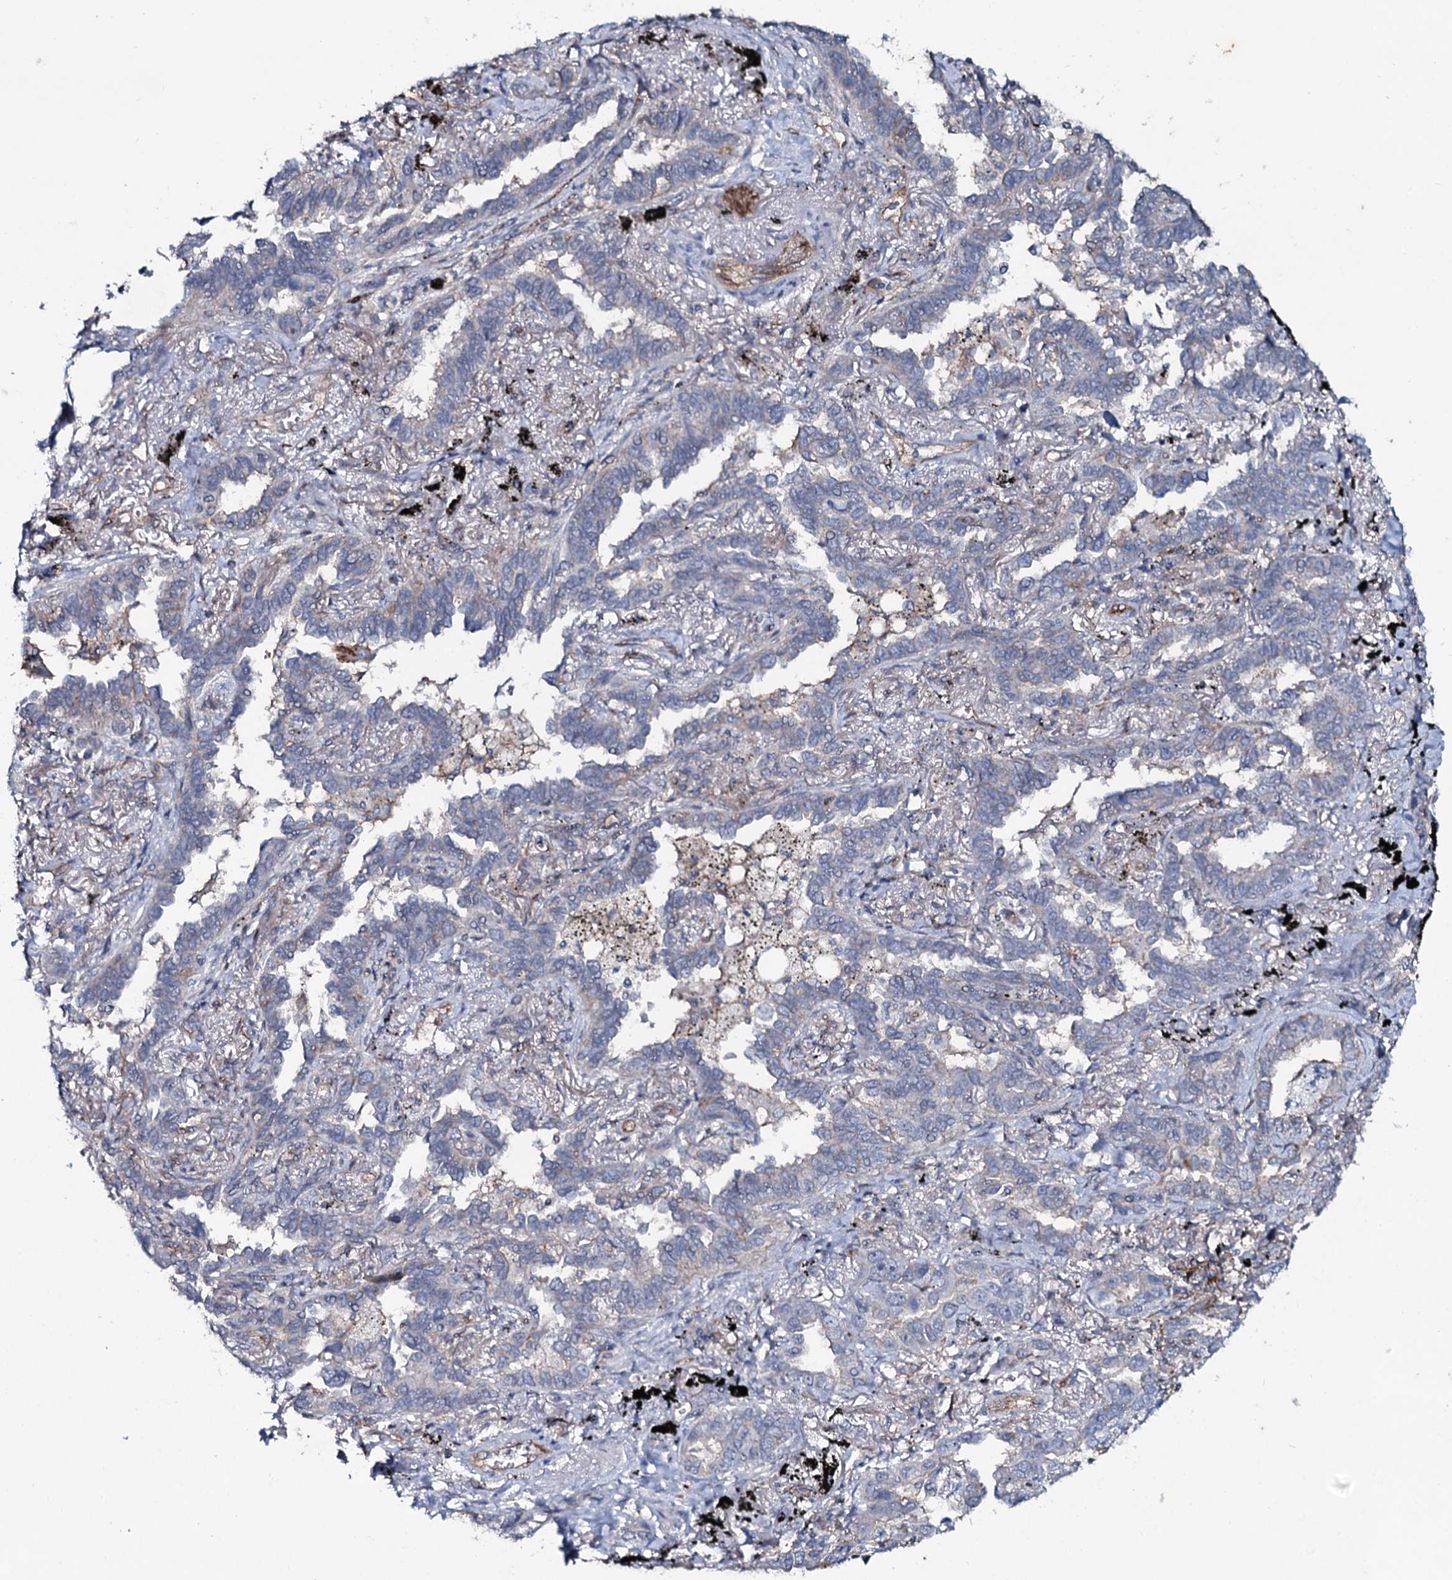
{"staining": {"intensity": "negative", "quantity": "none", "location": "none"}, "tissue": "lung cancer", "cell_type": "Tumor cells", "image_type": "cancer", "snomed": [{"axis": "morphology", "description": "Adenocarcinoma, NOS"}, {"axis": "topography", "description": "Lung"}], "caption": "An image of human adenocarcinoma (lung) is negative for staining in tumor cells. Brightfield microscopy of immunohistochemistry stained with DAB (3,3'-diaminobenzidine) (brown) and hematoxylin (blue), captured at high magnification.", "gene": "SNAP23", "patient": {"sex": "male", "age": 67}}